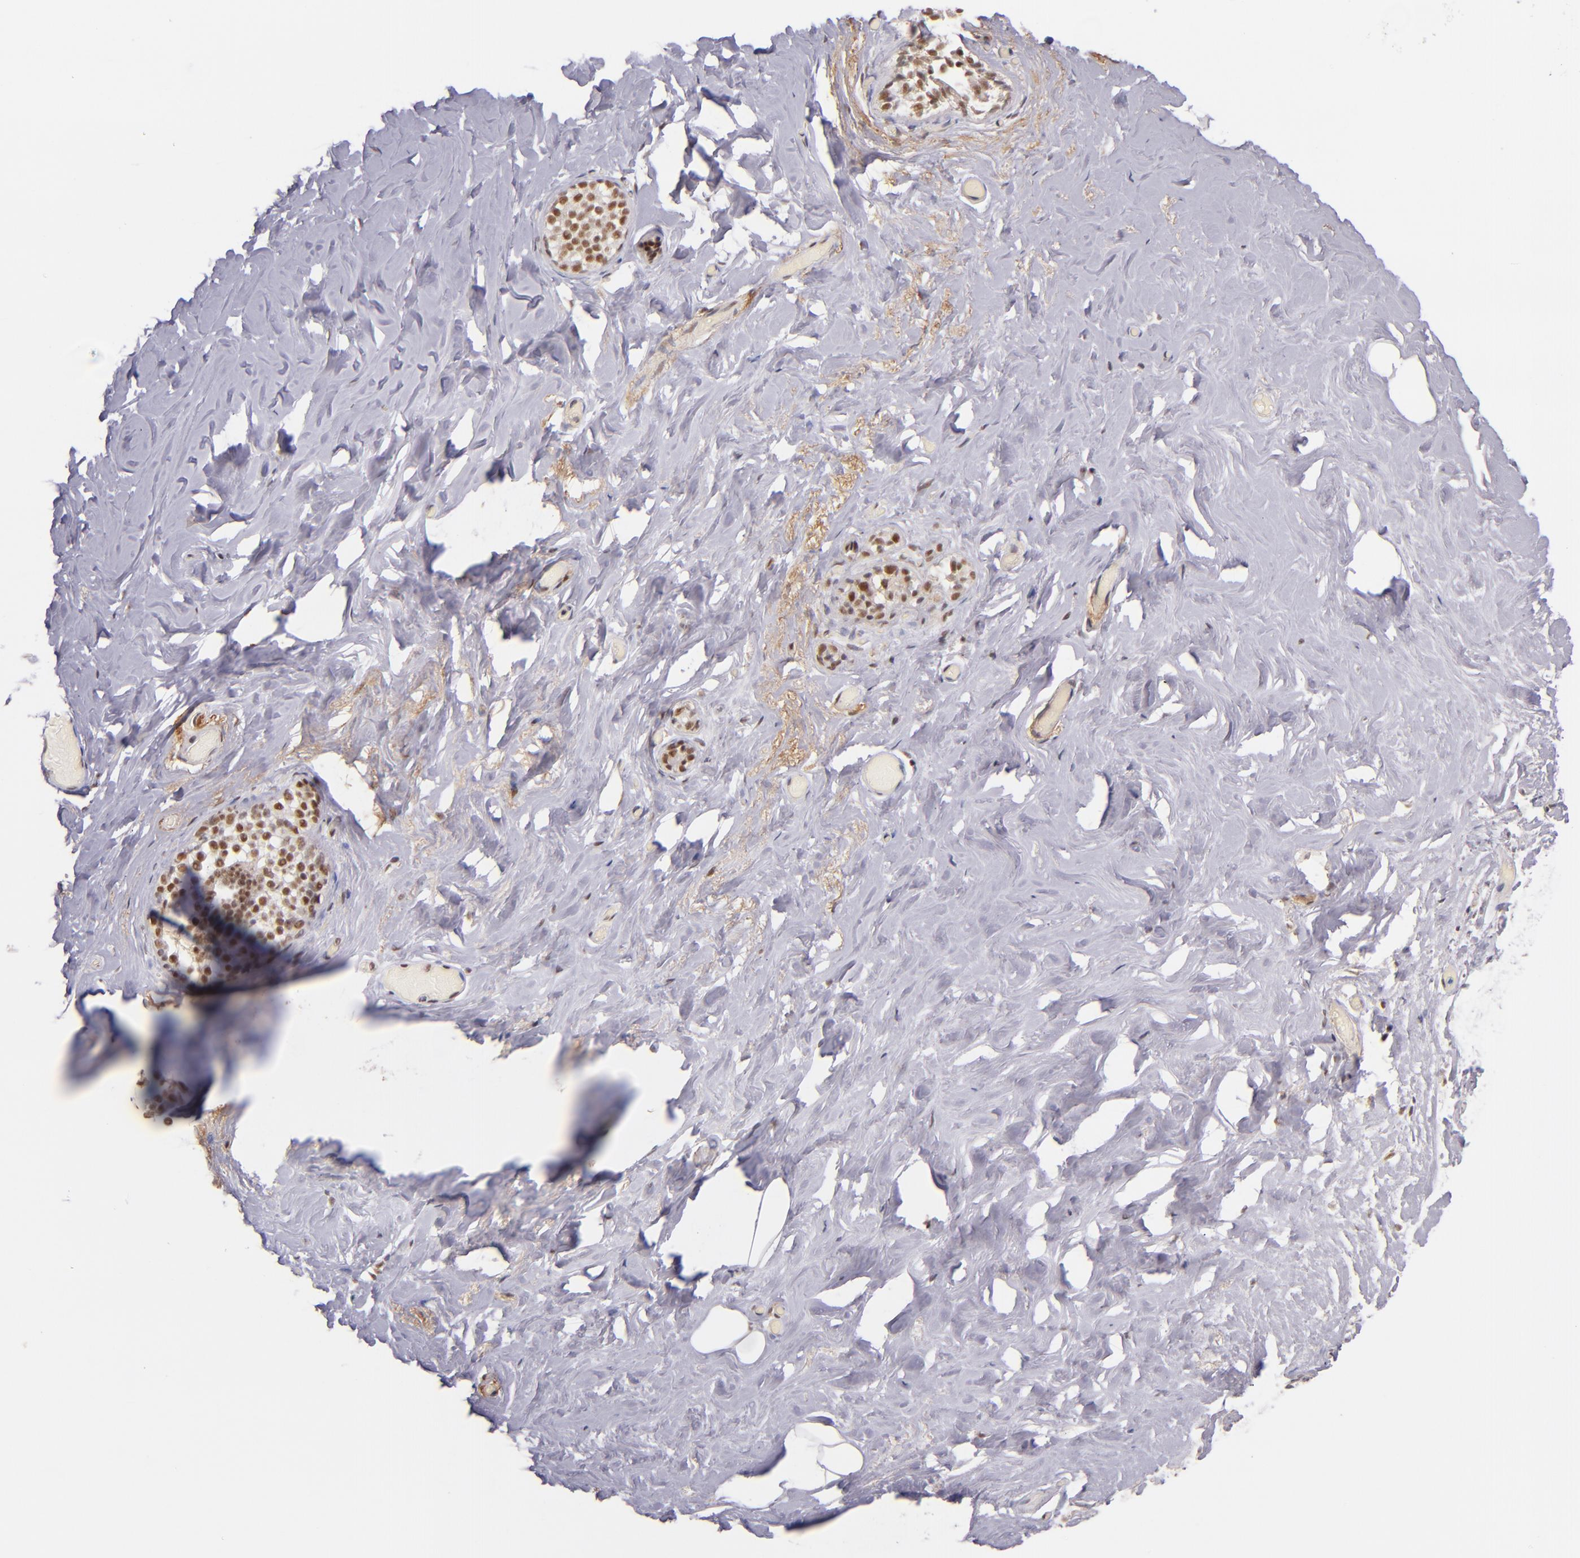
{"staining": {"intensity": "moderate", "quantity": "<25%", "location": "nuclear"}, "tissue": "breast", "cell_type": "Adipocytes", "image_type": "normal", "snomed": [{"axis": "morphology", "description": "Normal tissue, NOS"}, {"axis": "topography", "description": "Breast"}], "caption": "This image exhibits unremarkable breast stained with IHC to label a protein in brown. The nuclear of adipocytes show moderate positivity for the protein. Nuclei are counter-stained blue.", "gene": "ZNF148", "patient": {"sex": "female", "age": 75}}